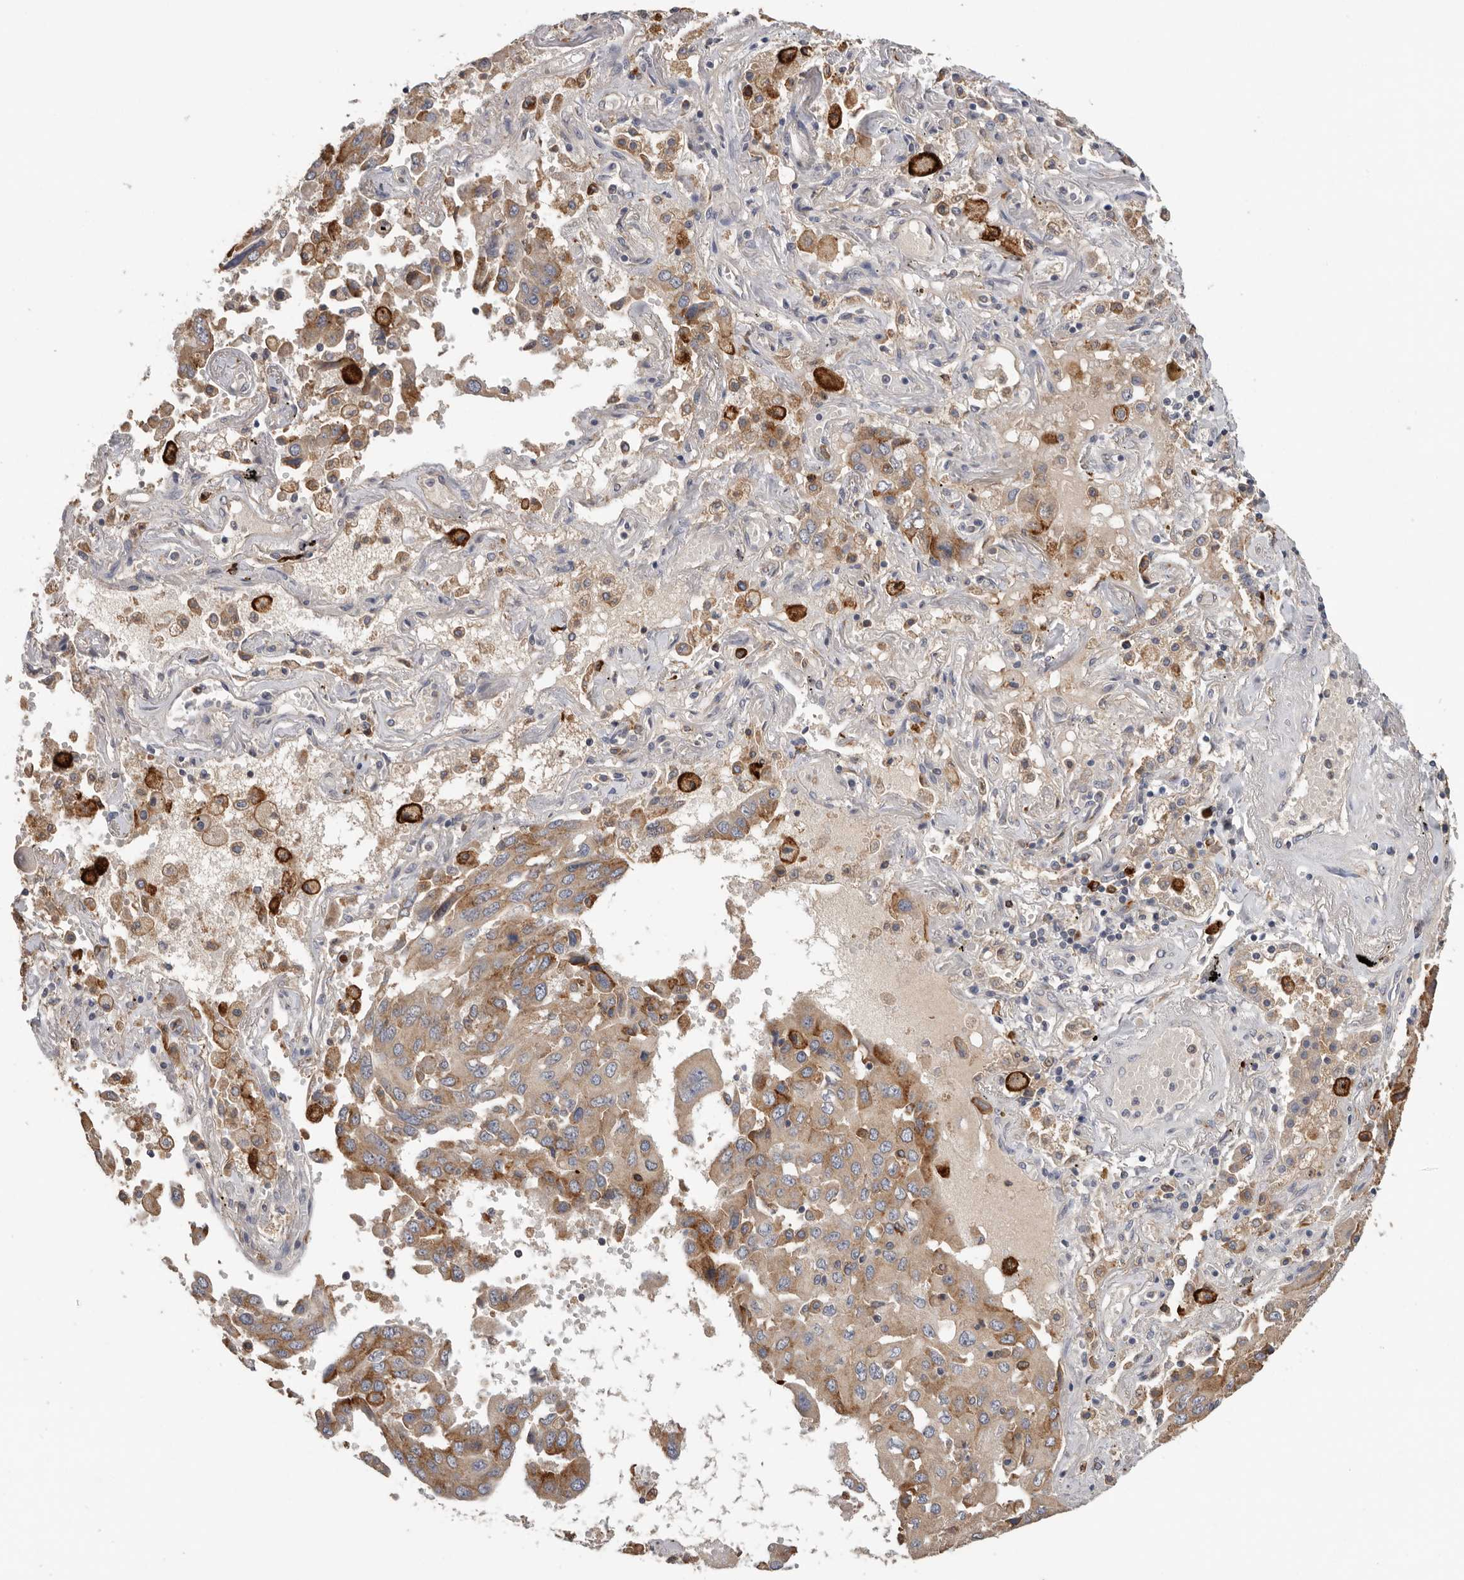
{"staining": {"intensity": "moderate", "quantity": ">75%", "location": "cytoplasmic/membranous"}, "tissue": "lung cancer", "cell_type": "Tumor cells", "image_type": "cancer", "snomed": [{"axis": "morphology", "description": "Adenocarcinoma, NOS"}, {"axis": "topography", "description": "Lung"}], "caption": "Immunohistochemical staining of human adenocarcinoma (lung) exhibits medium levels of moderate cytoplasmic/membranous protein staining in about >75% of tumor cells.", "gene": "TFRC", "patient": {"sex": "female", "age": 65}}